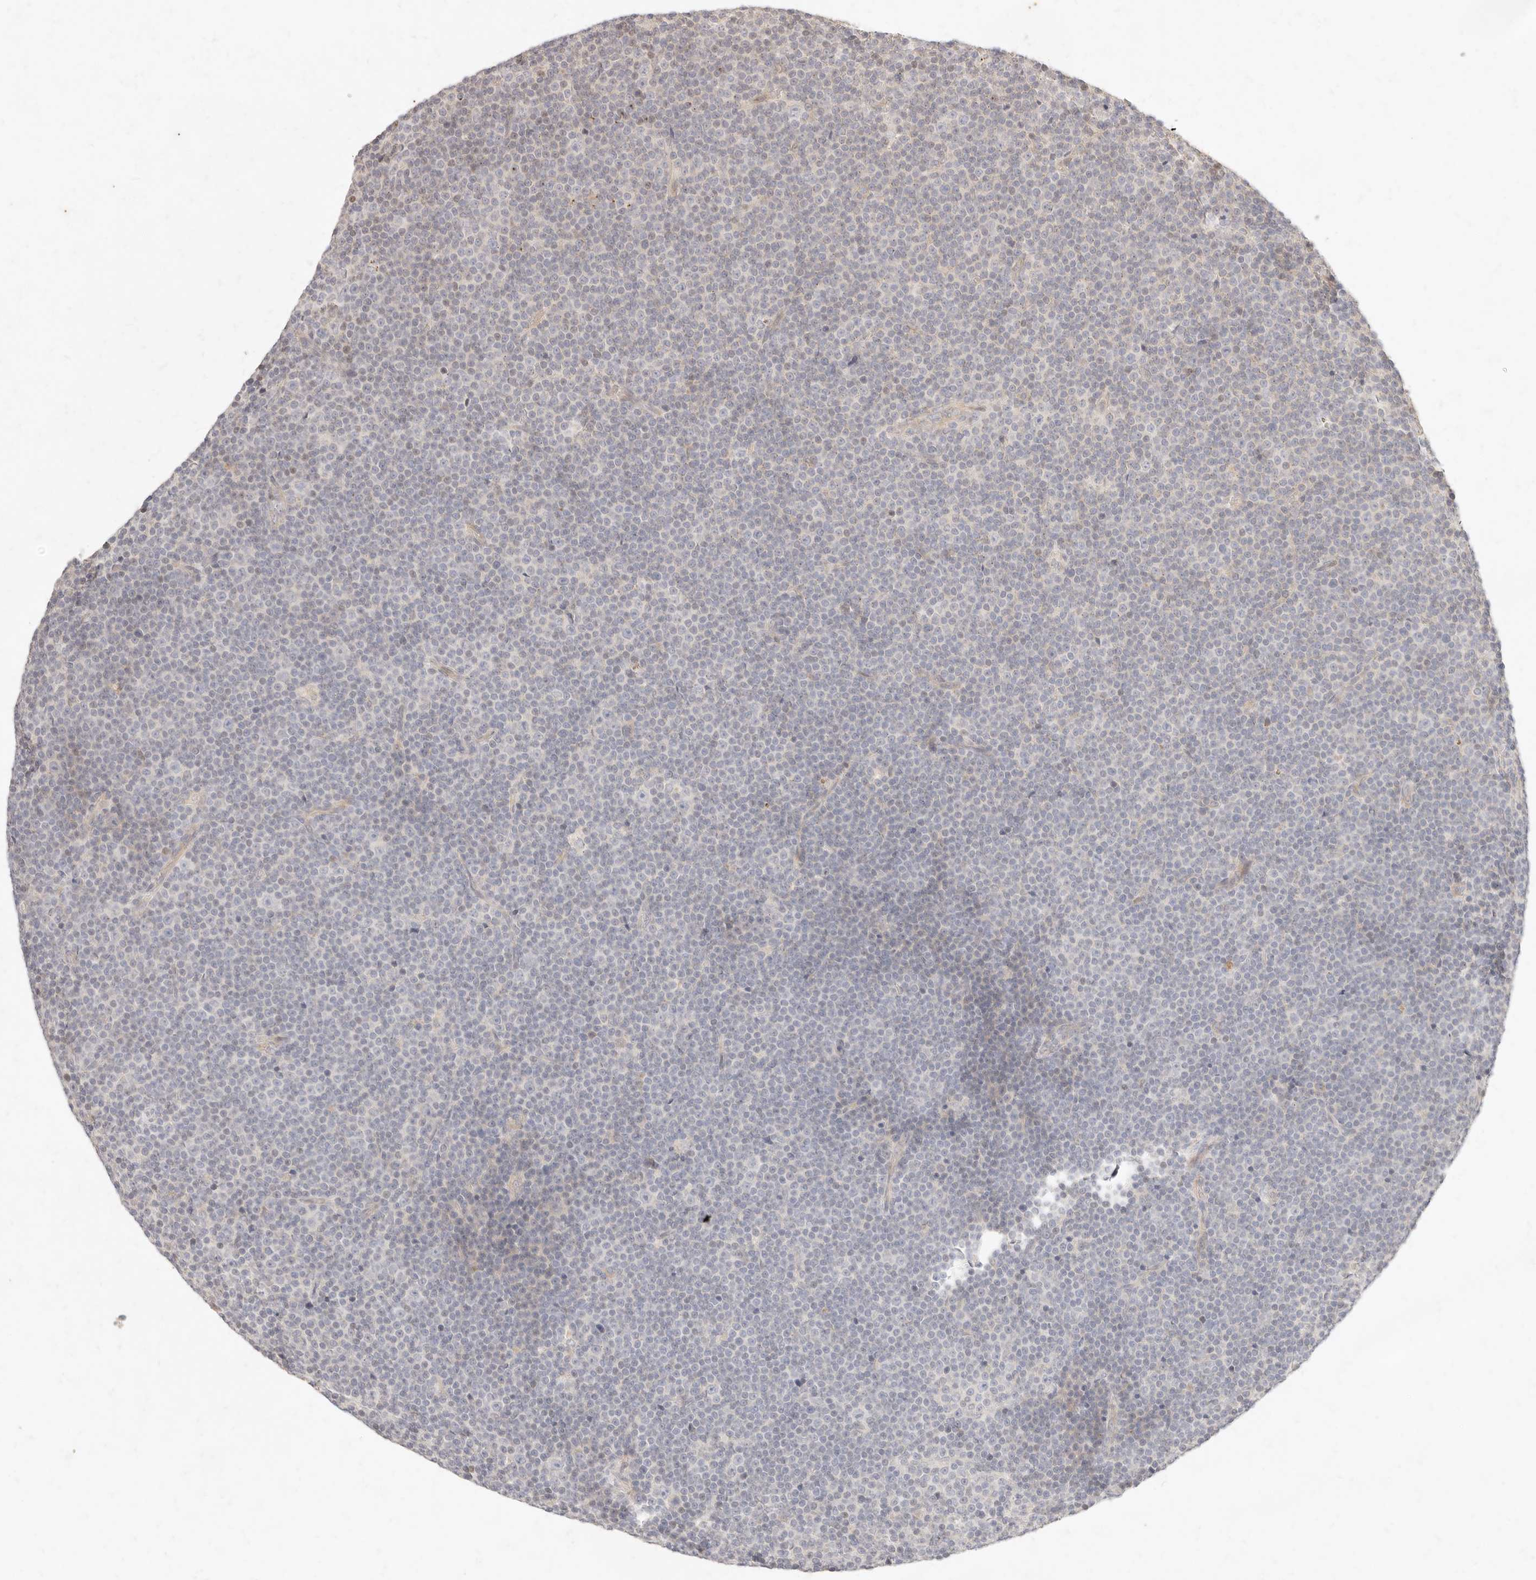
{"staining": {"intensity": "negative", "quantity": "none", "location": "none"}, "tissue": "lymphoma", "cell_type": "Tumor cells", "image_type": "cancer", "snomed": [{"axis": "morphology", "description": "Malignant lymphoma, non-Hodgkin's type, Low grade"}, {"axis": "topography", "description": "Lymph node"}], "caption": "An immunohistochemistry histopathology image of lymphoma is shown. There is no staining in tumor cells of lymphoma. Nuclei are stained in blue.", "gene": "ASCL3", "patient": {"sex": "female", "age": 67}}